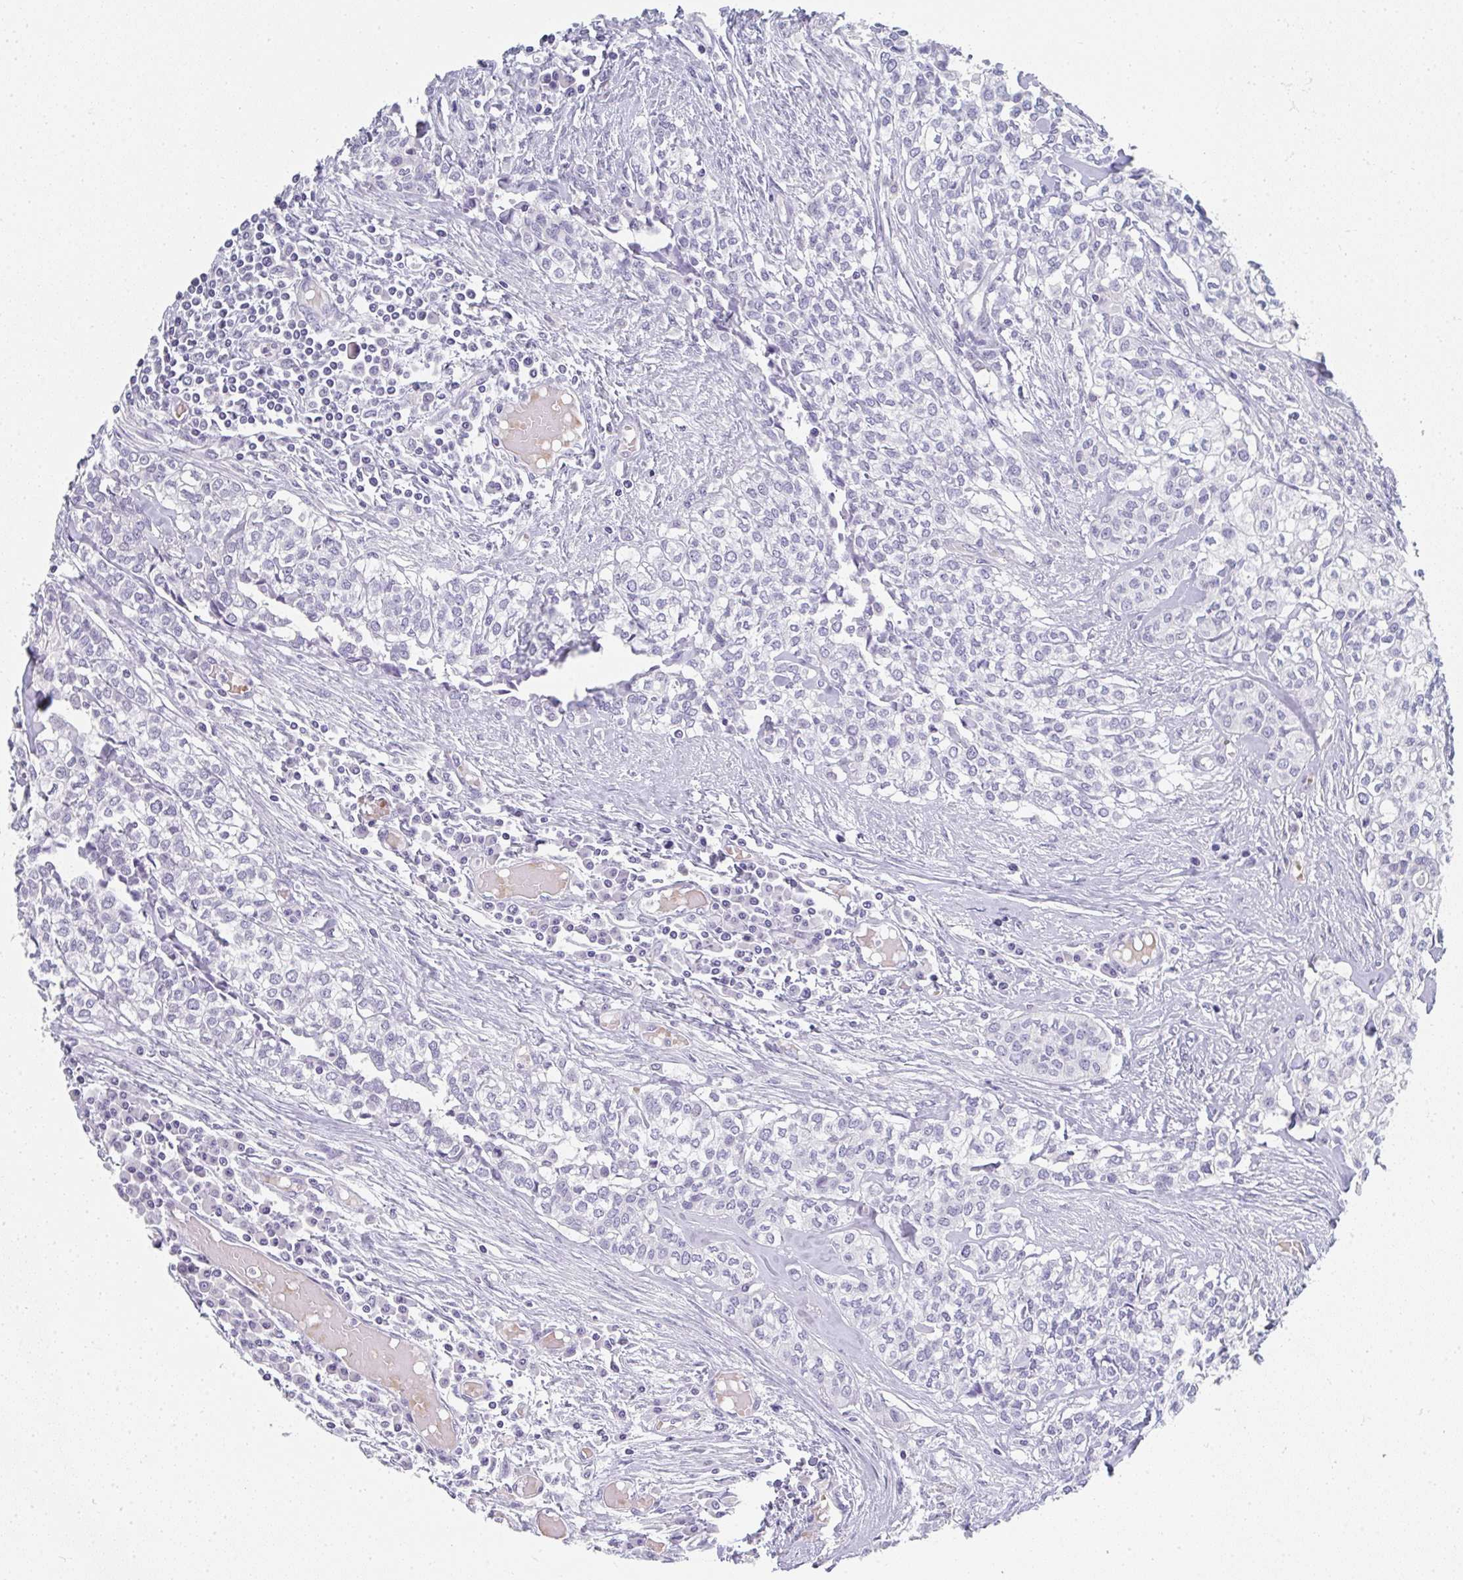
{"staining": {"intensity": "negative", "quantity": "none", "location": "none"}, "tissue": "head and neck cancer", "cell_type": "Tumor cells", "image_type": "cancer", "snomed": [{"axis": "morphology", "description": "Adenocarcinoma, NOS"}, {"axis": "topography", "description": "Head-Neck"}], "caption": "DAB (3,3'-diaminobenzidine) immunohistochemical staining of head and neck cancer (adenocarcinoma) reveals no significant staining in tumor cells. Brightfield microscopy of immunohistochemistry stained with DAB (3,3'-diaminobenzidine) (brown) and hematoxylin (blue), captured at high magnification.", "gene": "NEU2", "patient": {"sex": "male", "age": 81}}